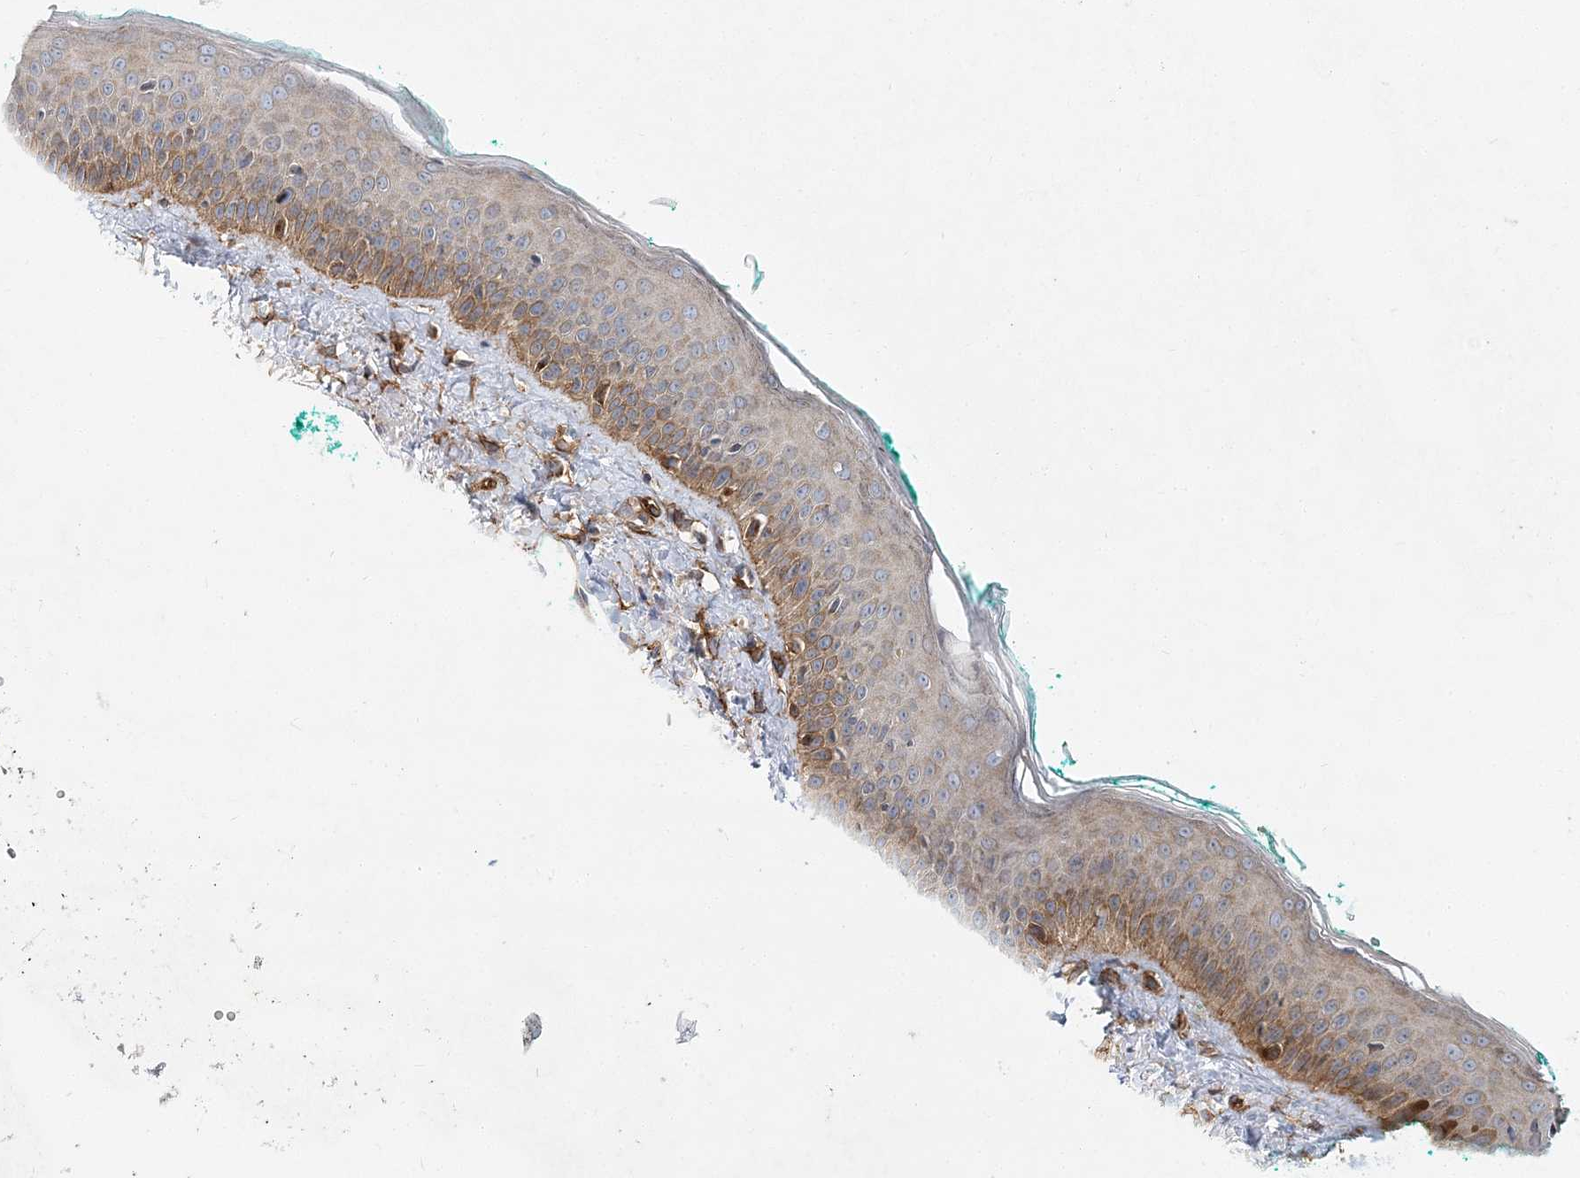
{"staining": {"intensity": "moderate", "quantity": "25%-75%", "location": "cytoplasmic/membranous"}, "tissue": "oral mucosa", "cell_type": "Squamous epithelial cells", "image_type": "normal", "snomed": [{"axis": "morphology", "description": "Normal tissue, NOS"}, {"axis": "topography", "description": "Oral tissue"}], "caption": "Squamous epithelial cells reveal medium levels of moderate cytoplasmic/membranous staining in approximately 25%-75% of cells in normal oral mucosa.", "gene": "NBAS", "patient": {"sex": "female", "age": 70}}